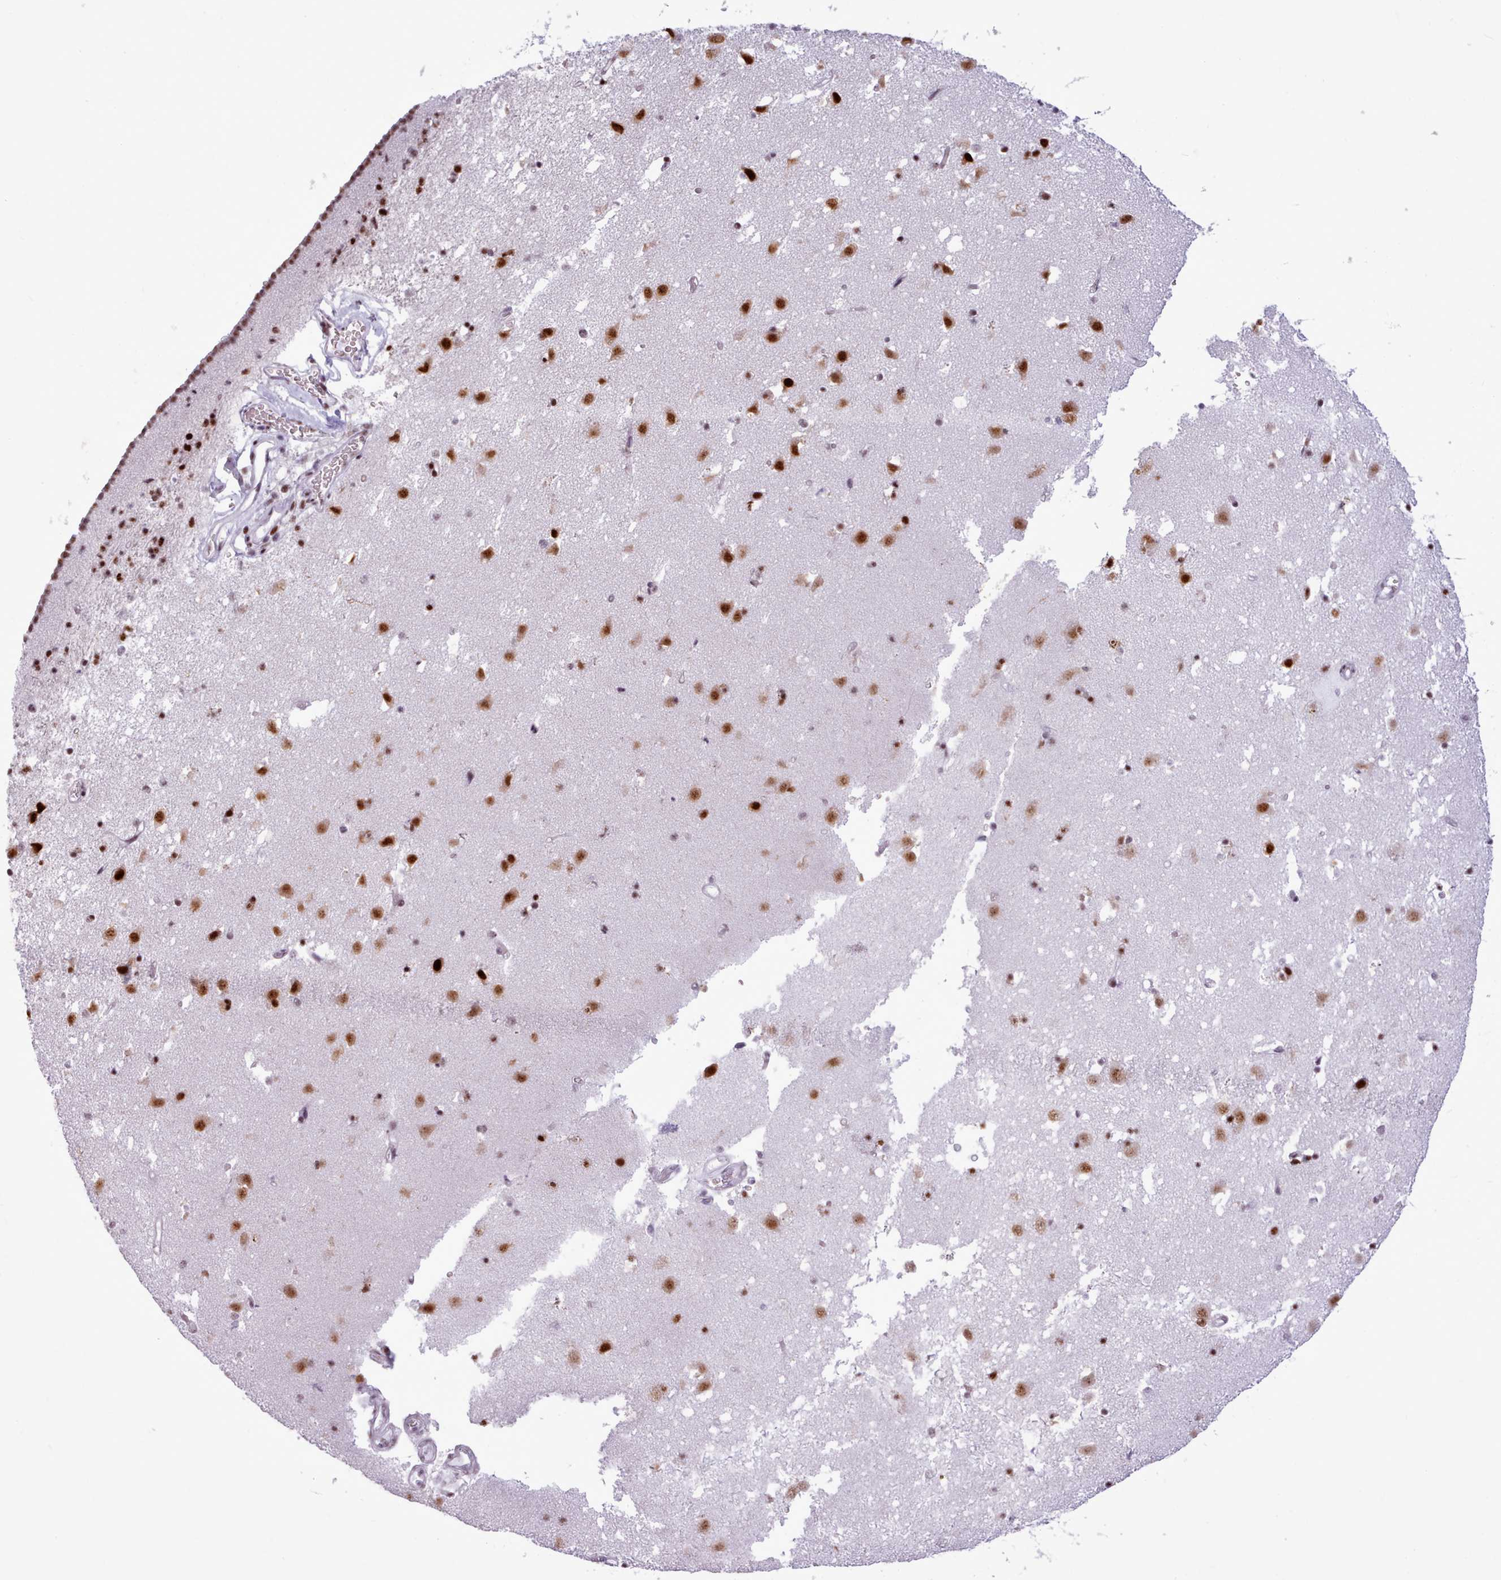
{"staining": {"intensity": "strong", "quantity": ">75%", "location": "nuclear"}, "tissue": "caudate", "cell_type": "Glial cells", "image_type": "normal", "snomed": [{"axis": "morphology", "description": "Normal tissue, NOS"}, {"axis": "topography", "description": "Lateral ventricle wall"}], "caption": "IHC photomicrograph of normal caudate: caudate stained using immunohistochemistry (IHC) shows high levels of strong protein expression localized specifically in the nuclear of glial cells, appearing as a nuclear brown color.", "gene": "SRSF4", "patient": {"sex": "male", "age": 58}}